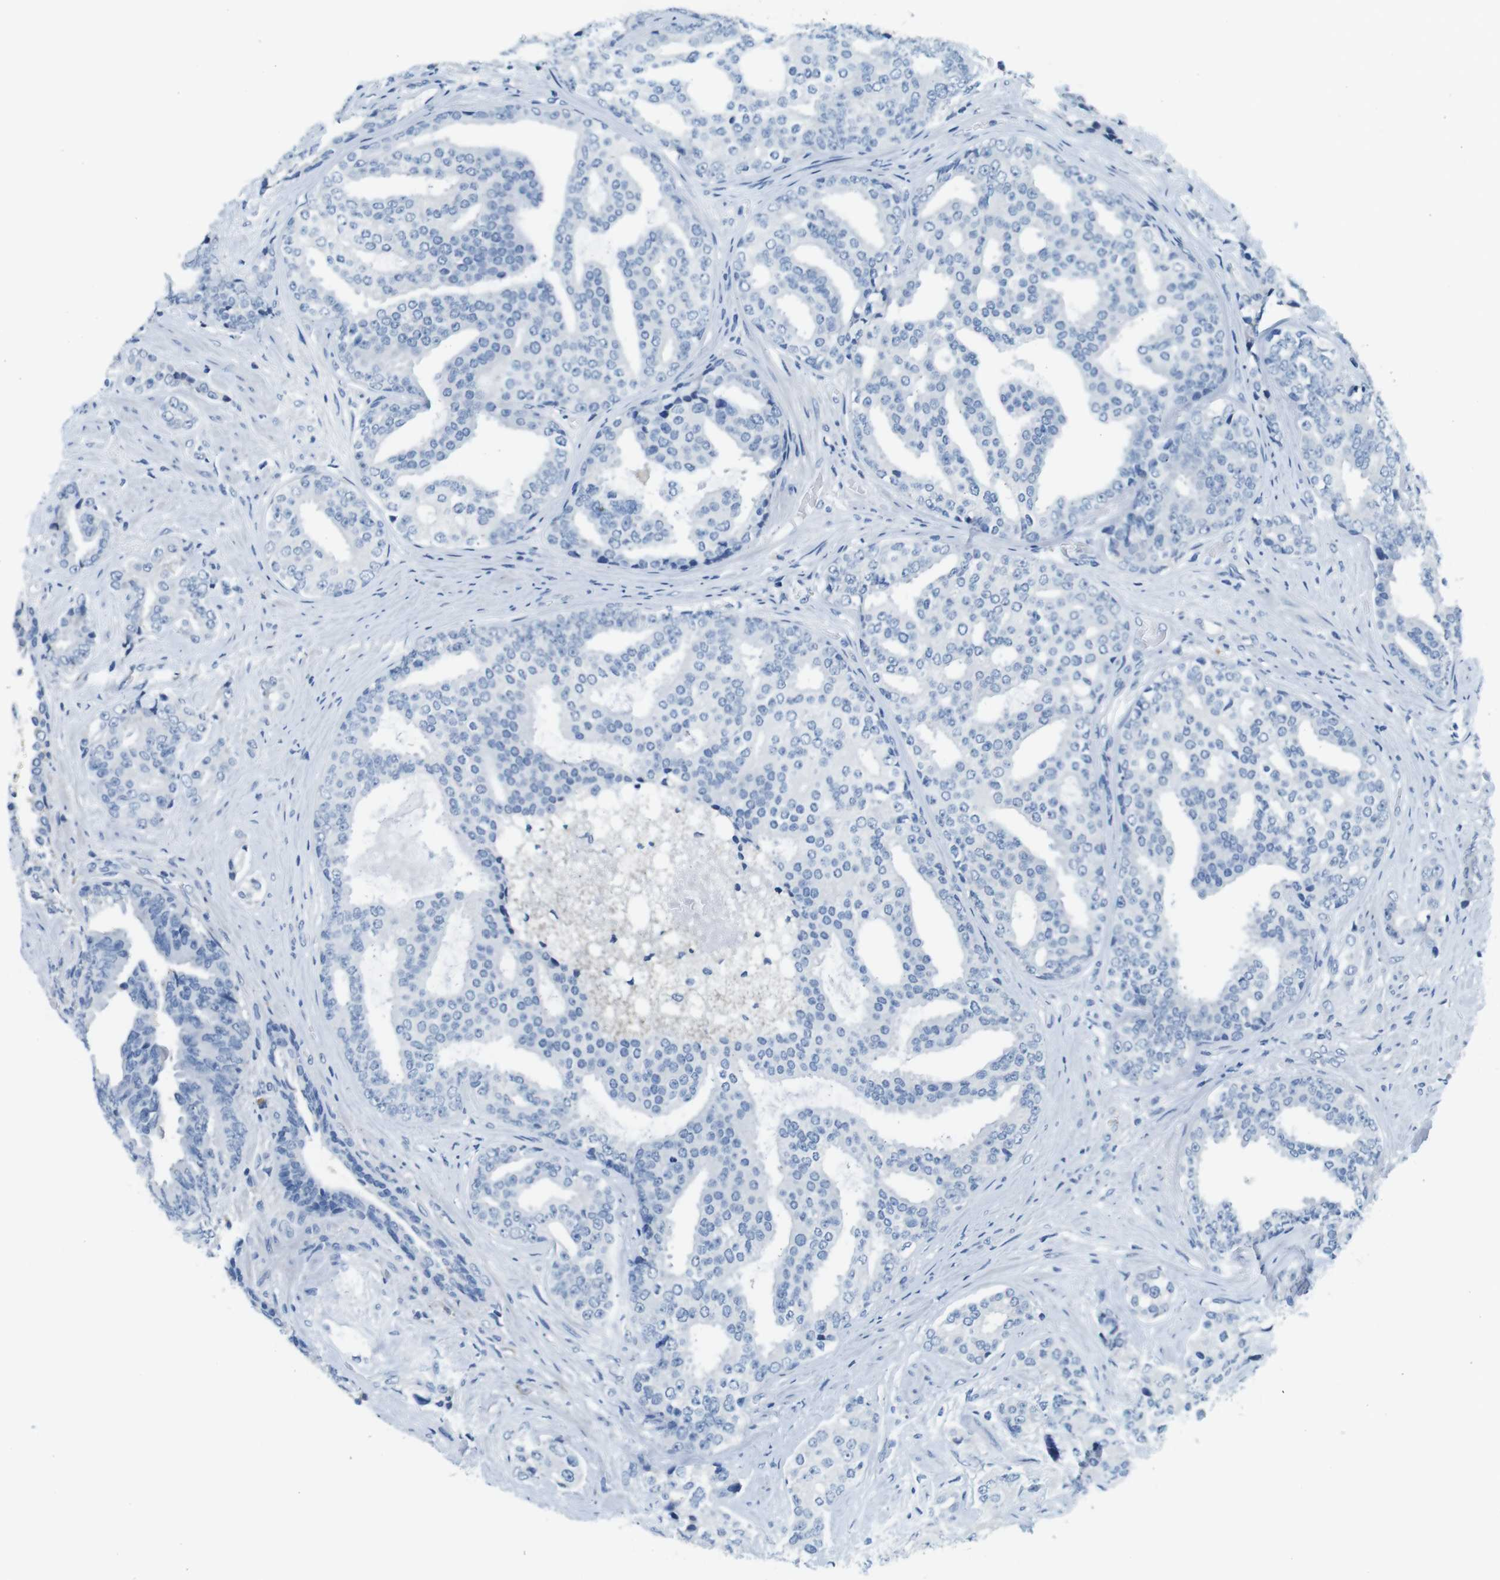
{"staining": {"intensity": "negative", "quantity": "none", "location": "none"}, "tissue": "prostate cancer", "cell_type": "Tumor cells", "image_type": "cancer", "snomed": [{"axis": "morphology", "description": "Adenocarcinoma, High grade"}, {"axis": "topography", "description": "Prostate"}], "caption": "Immunohistochemistry (IHC) image of neoplastic tissue: prostate adenocarcinoma (high-grade) stained with DAB (3,3'-diaminobenzidine) exhibits no significant protein expression in tumor cells.", "gene": "IGHD", "patient": {"sex": "male", "age": 71}}